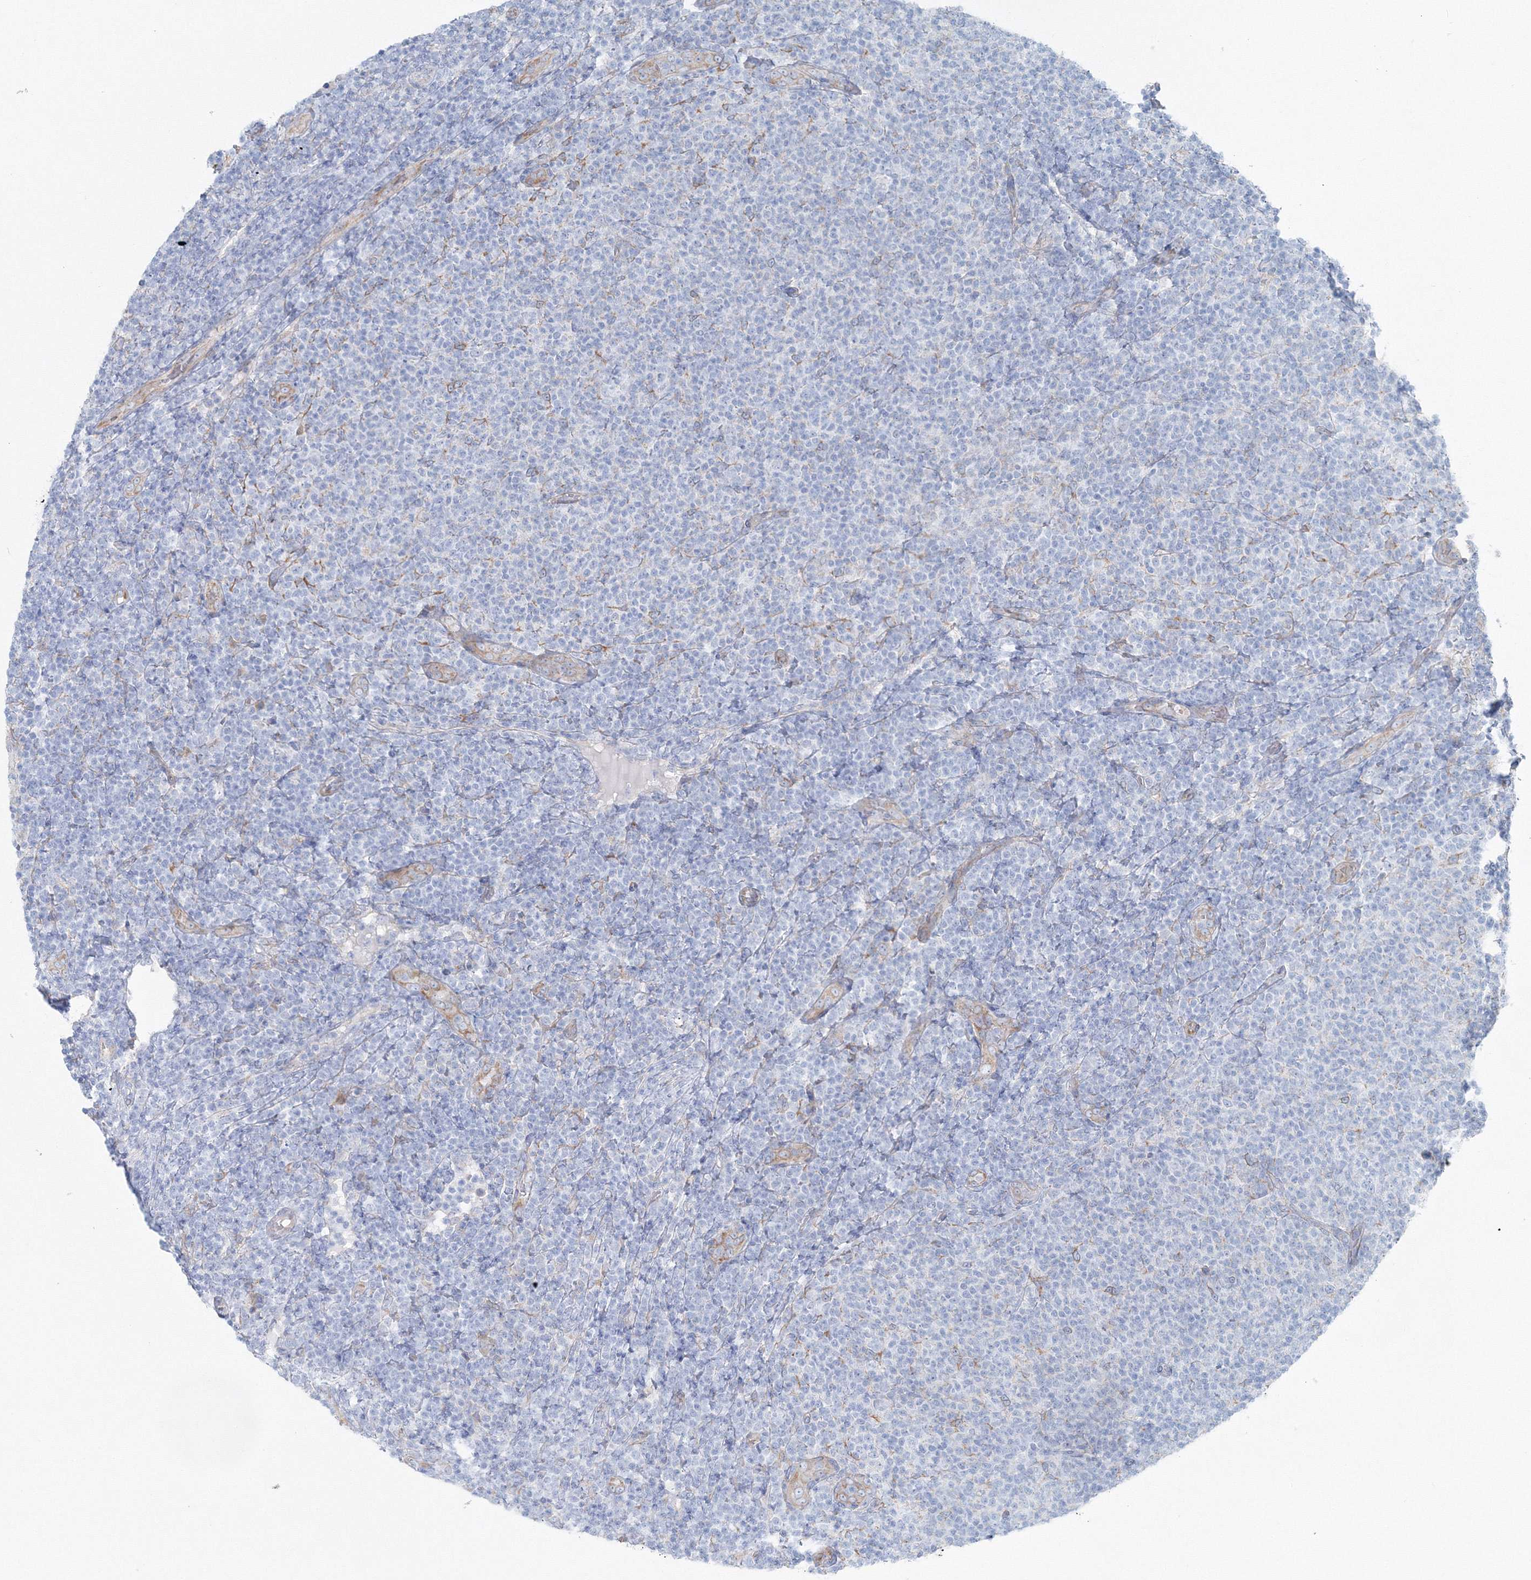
{"staining": {"intensity": "negative", "quantity": "none", "location": "none"}, "tissue": "lymphoma", "cell_type": "Tumor cells", "image_type": "cancer", "snomed": [{"axis": "morphology", "description": "Malignant lymphoma, non-Hodgkin's type, Low grade"}, {"axis": "topography", "description": "Lymph node"}], "caption": "Immunohistochemistry of human lymphoma shows no positivity in tumor cells.", "gene": "RCN1", "patient": {"sex": "male", "age": 66}}